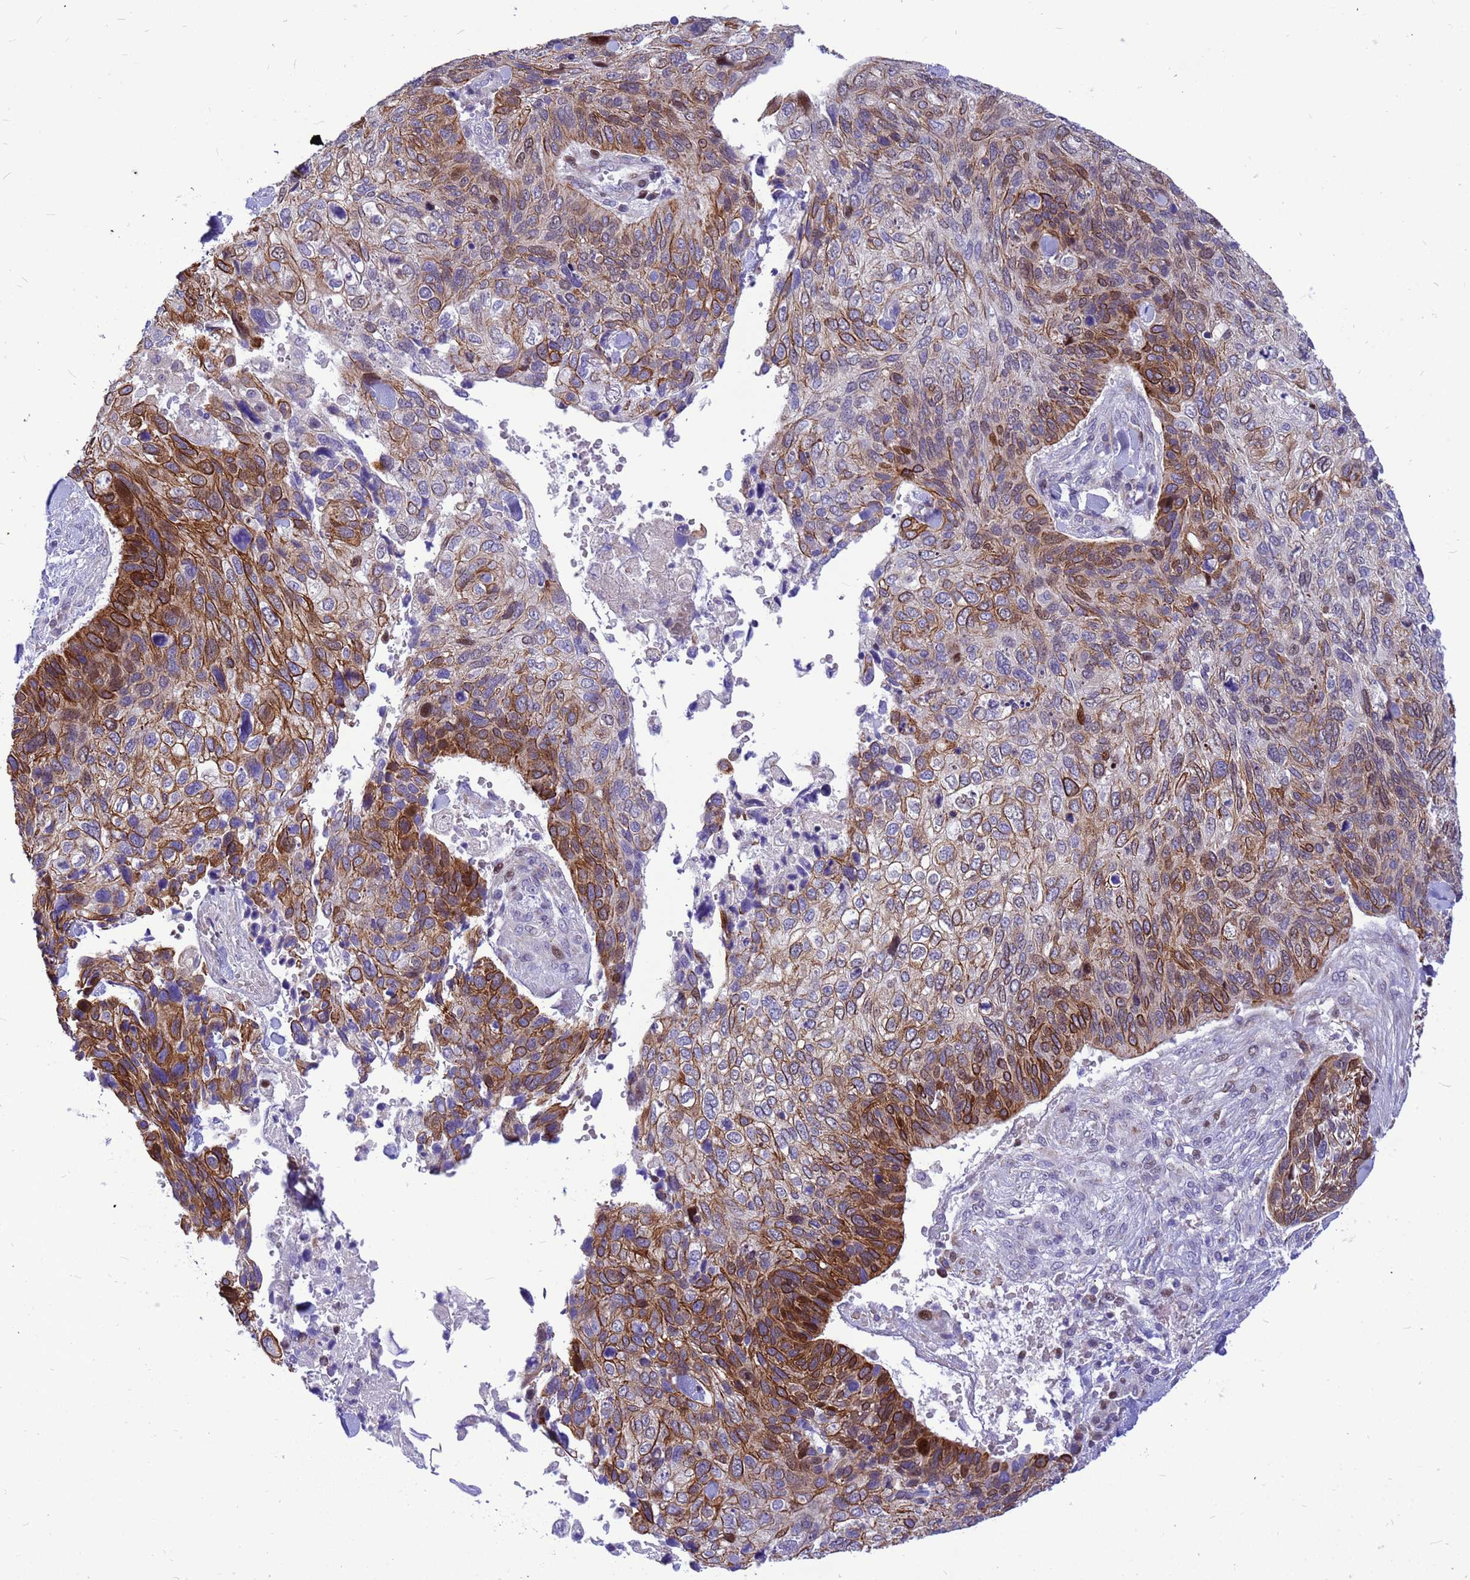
{"staining": {"intensity": "strong", "quantity": "25%-75%", "location": "cytoplasmic/membranous,nuclear"}, "tissue": "skin cancer", "cell_type": "Tumor cells", "image_type": "cancer", "snomed": [{"axis": "morphology", "description": "Basal cell carcinoma"}, {"axis": "topography", "description": "Skin"}], "caption": "Immunohistochemical staining of basal cell carcinoma (skin) demonstrates high levels of strong cytoplasmic/membranous and nuclear expression in approximately 25%-75% of tumor cells. The staining is performed using DAB brown chromogen to label protein expression. The nuclei are counter-stained blue using hematoxylin.", "gene": "ADAMTS7", "patient": {"sex": "female", "age": 74}}